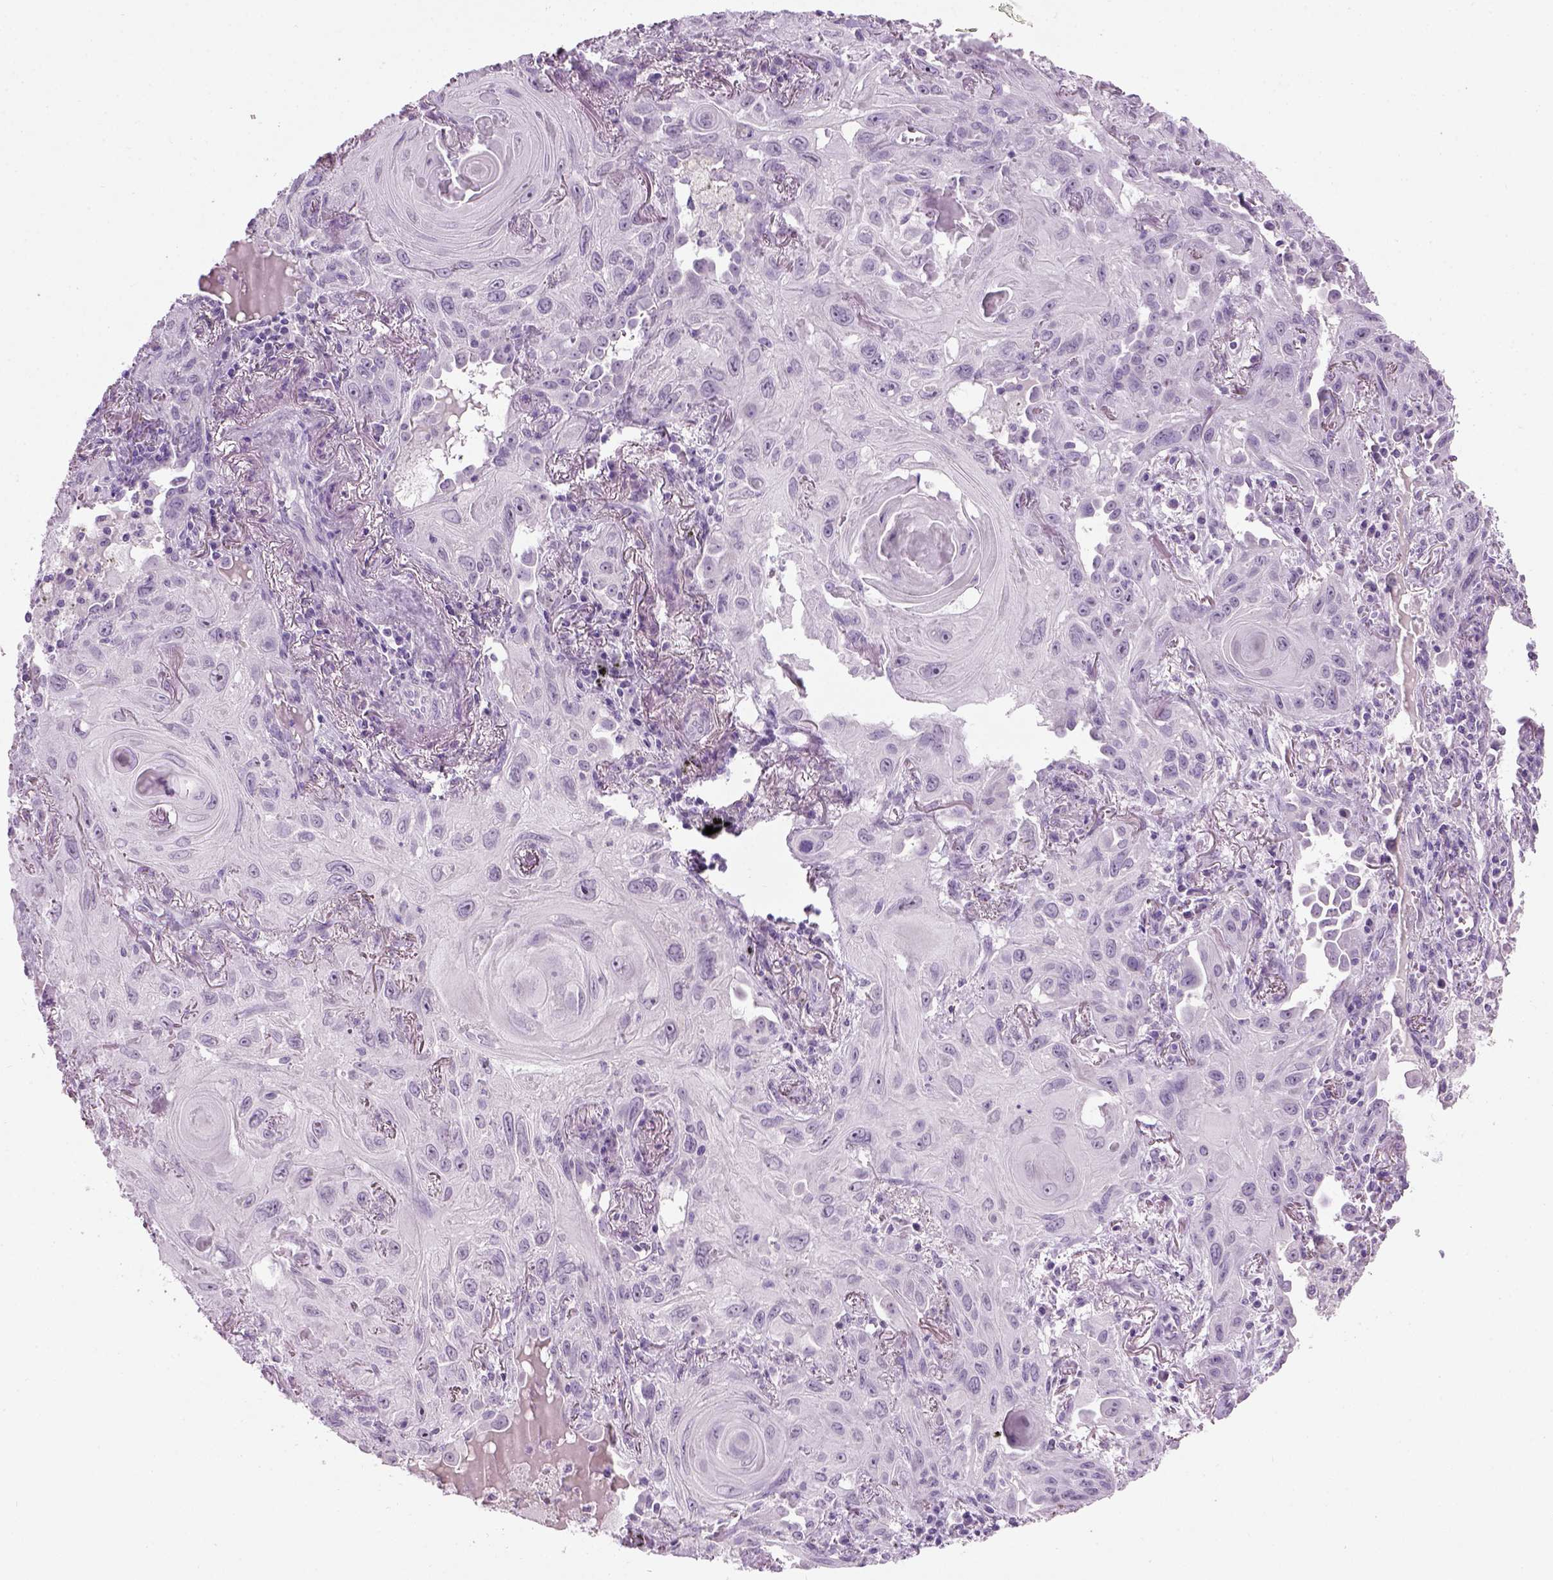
{"staining": {"intensity": "negative", "quantity": "none", "location": "none"}, "tissue": "lung cancer", "cell_type": "Tumor cells", "image_type": "cancer", "snomed": [{"axis": "morphology", "description": "Squamous cell carcinoma, NOS"}, {"axis": "topography", "description": "Lung"}], "caption": "Tumor cells show no significant positivity in lung cancer (squamous cell carcinoma).", "gene": "GABRB2", "patient": {"sex": "male", "age": 79}}